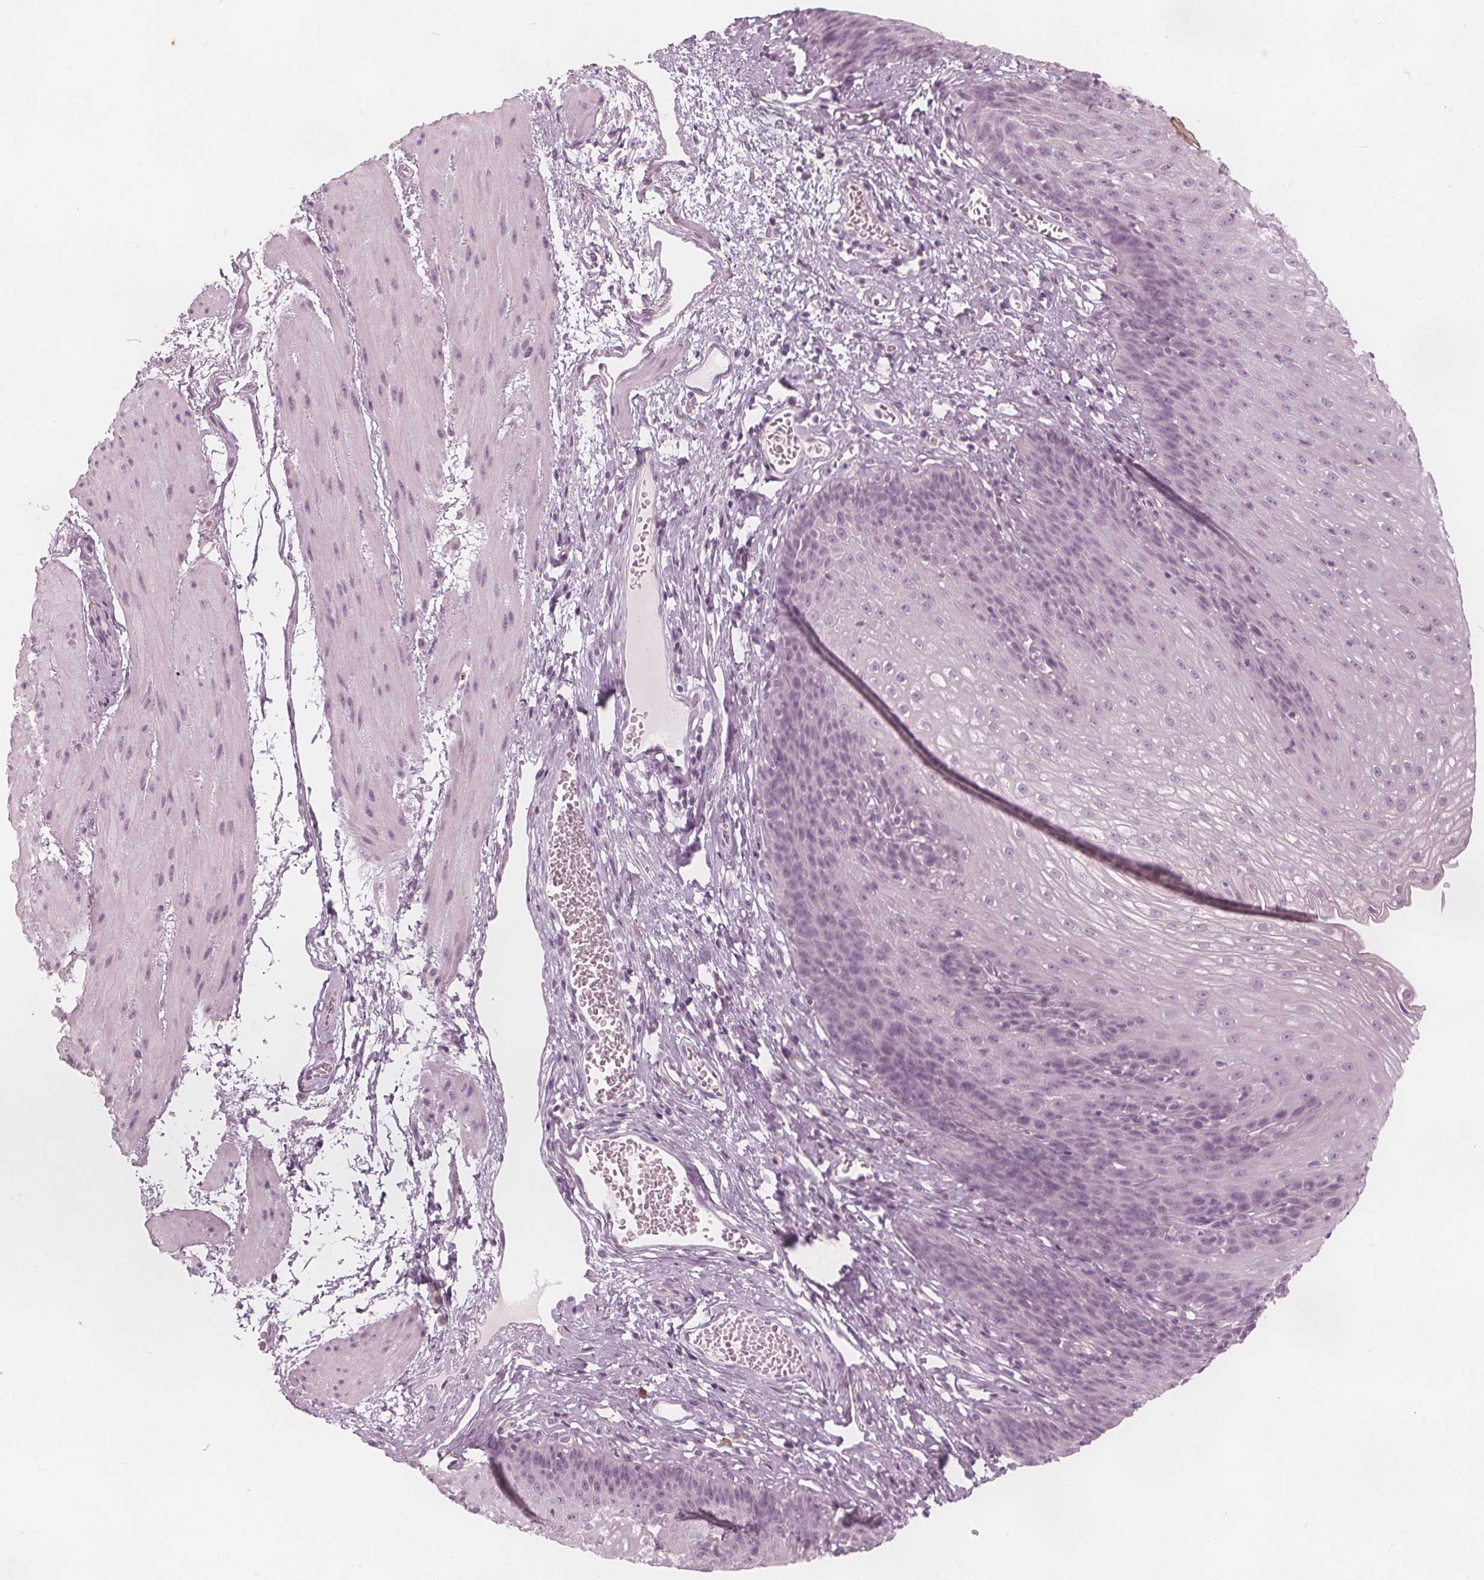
{"staining": {"intensity": "negative", "quantity": "none", "location": "none"}, "tissue": "esophagus", "cell_type": "Squamous epithelial cells", "image_type": "normal", "snomed": [{"axis": "morphology", "description": "Normal tissue, NOS"}, {"axis": "topography", "description": "Esophagus"}], "caption": "Esophagus was stained to show a protein in brown. There is no significant staining in squamous epithelial cells. Brightfield microscopy of immunohistochemistry (IHC) stained with DAB (3,3'-diaminobenzidine) (brown) and hematoxylin (blue), captured at high magnification.", "gene": "BRSK1", "patient": {"sex": "male", "age": 72}}